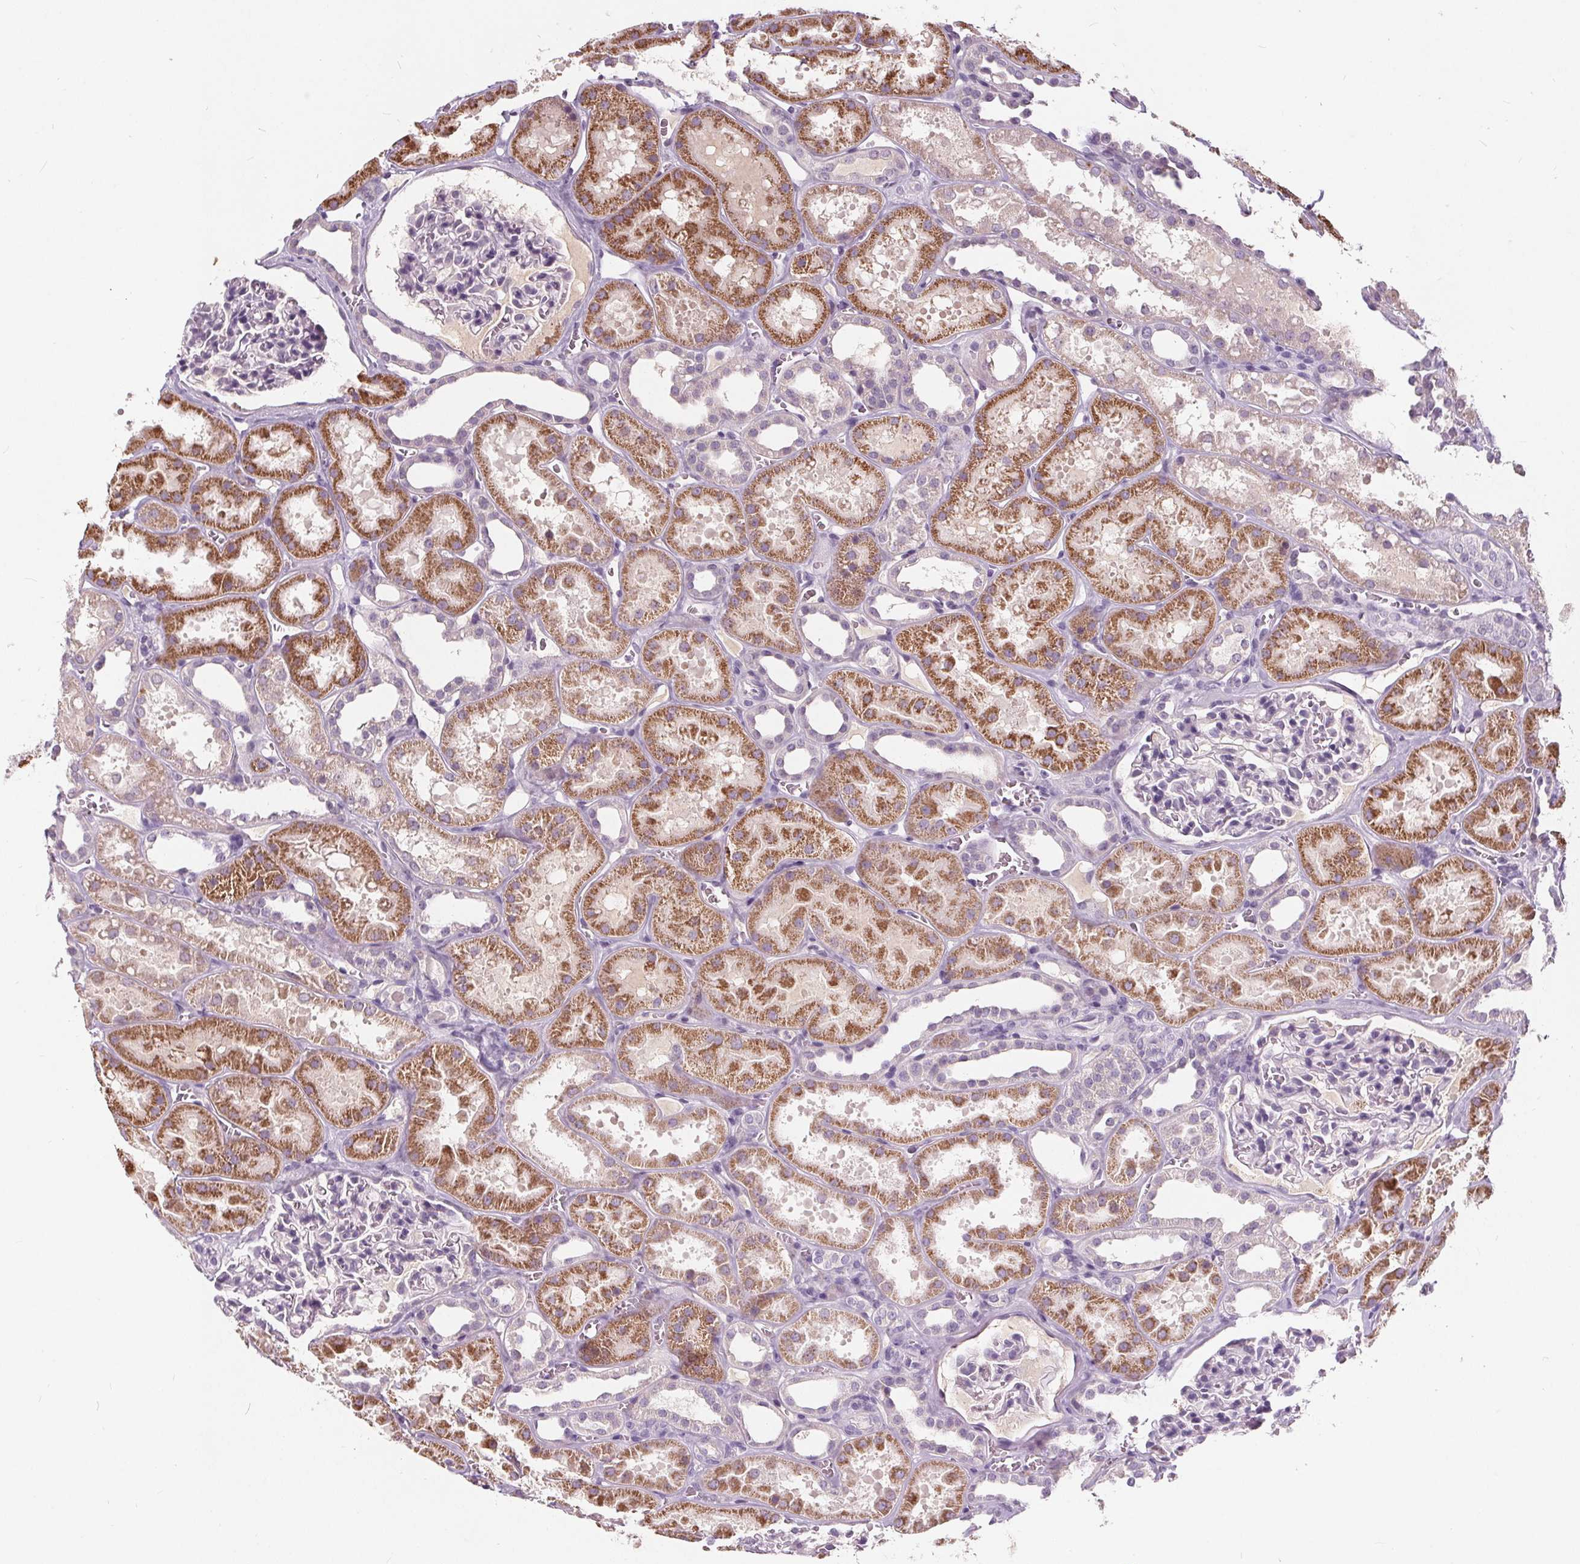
{"staining": {"intensity": "negative", "quantity": "none", "location": "none"}, "tissue": "kidney", "cell_type": "Cells in glomeruli", "image_type": "normal", "snomed": [{"axis": "morphology", "description": "Normal tissue, NOS"}, {"axis": "topography", "description": "Kidney"}], "caption": "Immunohistochemistry of normal kidney reveals no staining in cells in glomeruli.", "gene": "PLA2G2E", "patient": {"sex": "female", "age": 41}}